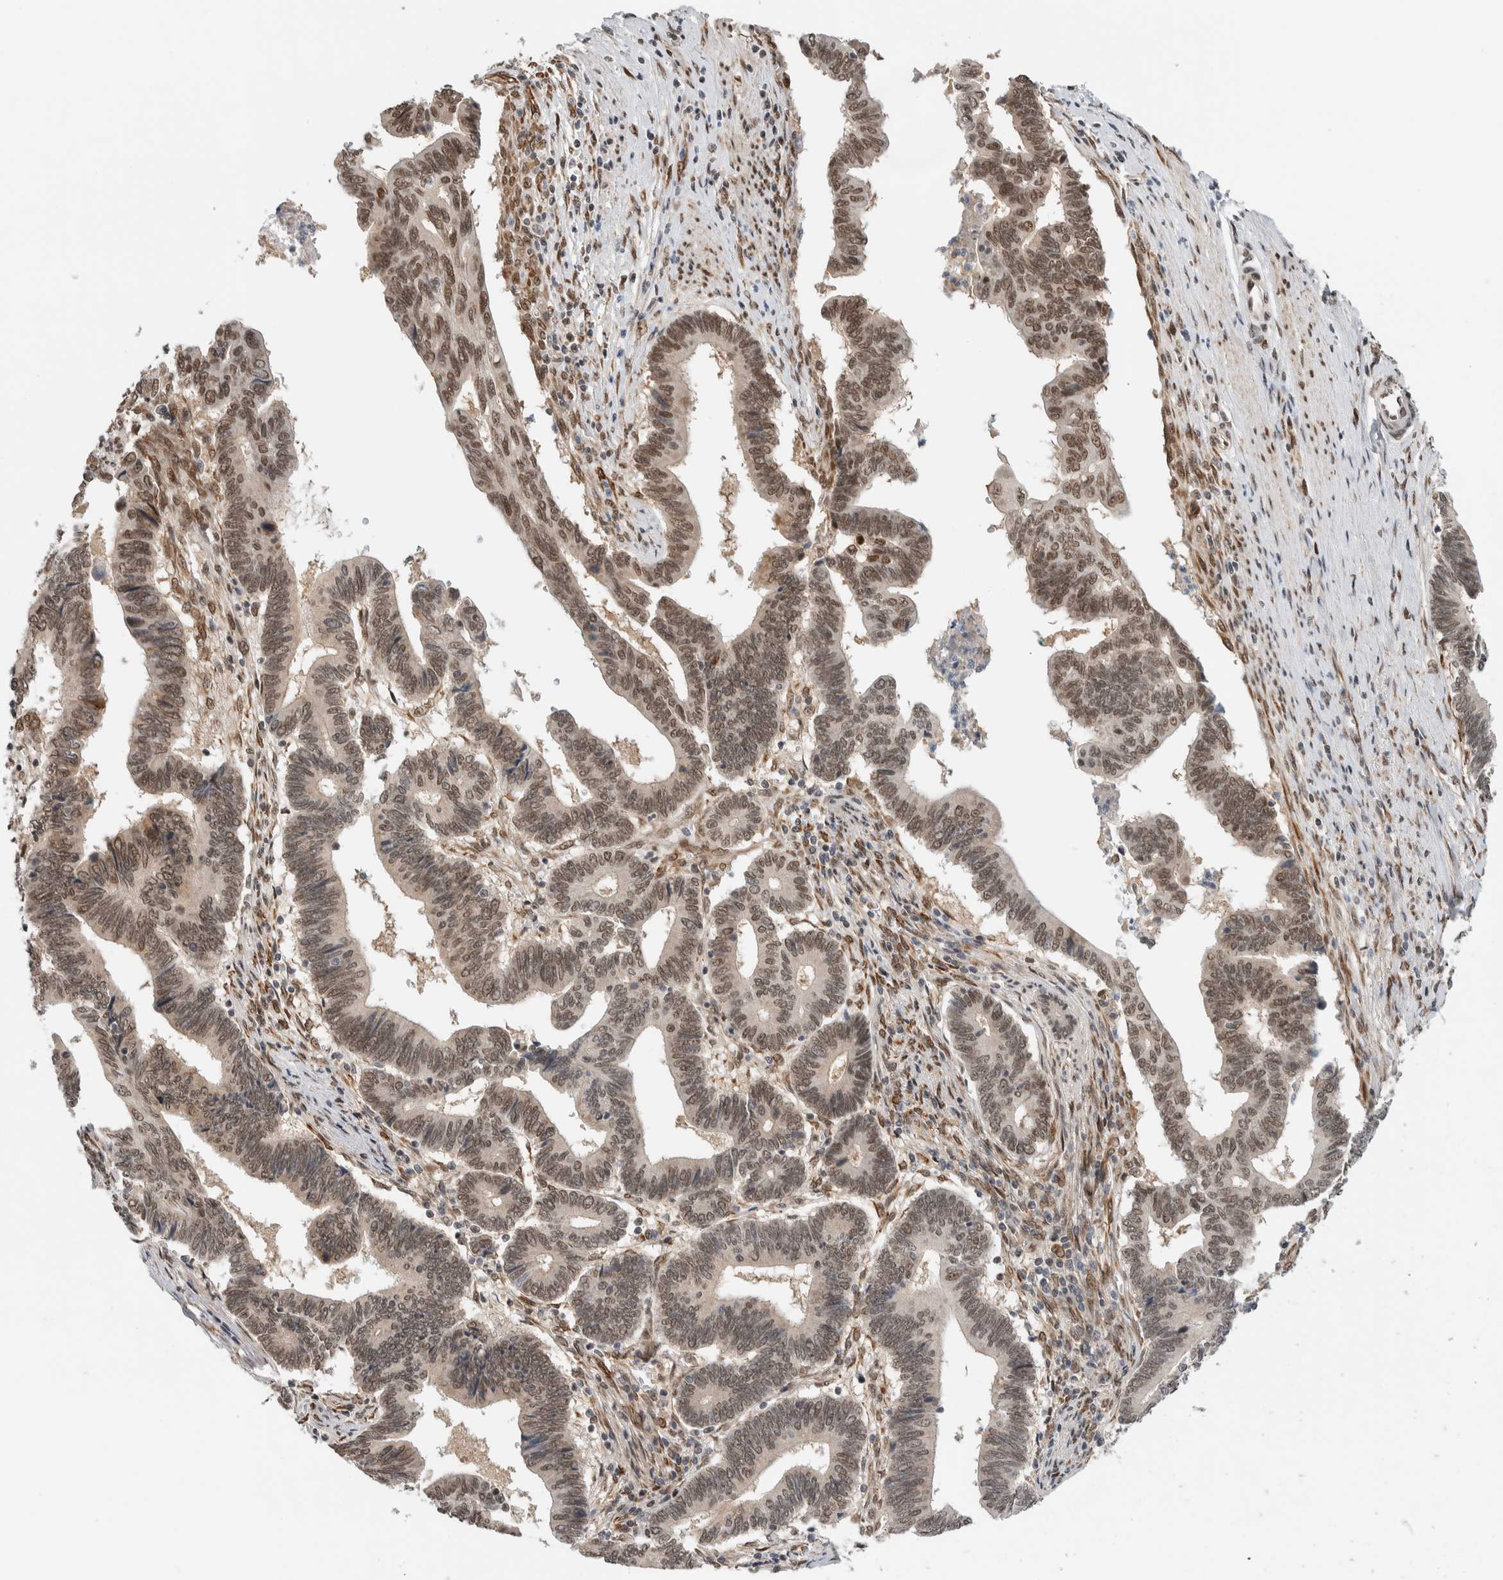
{"staining": {"intensity": "moderate", "quantity": ">75%", "location": "cytoplasmic/membranous,nuclear"}, "tissue": "pancreatic cancer", "cell_type": "Tumor cells", "image_type": "cancer", "snomed": [{"axis": "morphology", "description": "Adenocarcinoma, NOS"}, {"axis": "topography", "description": "Pancreas"}], "caption": "Protein staining reveals moderate cytoplasmic/membranous and nuclear positivity in about >75% of tumor cells in pancreatic adenocarcinoma.", "gene": "TNRC18", "patient": {"sex": "female", "age": 70}}